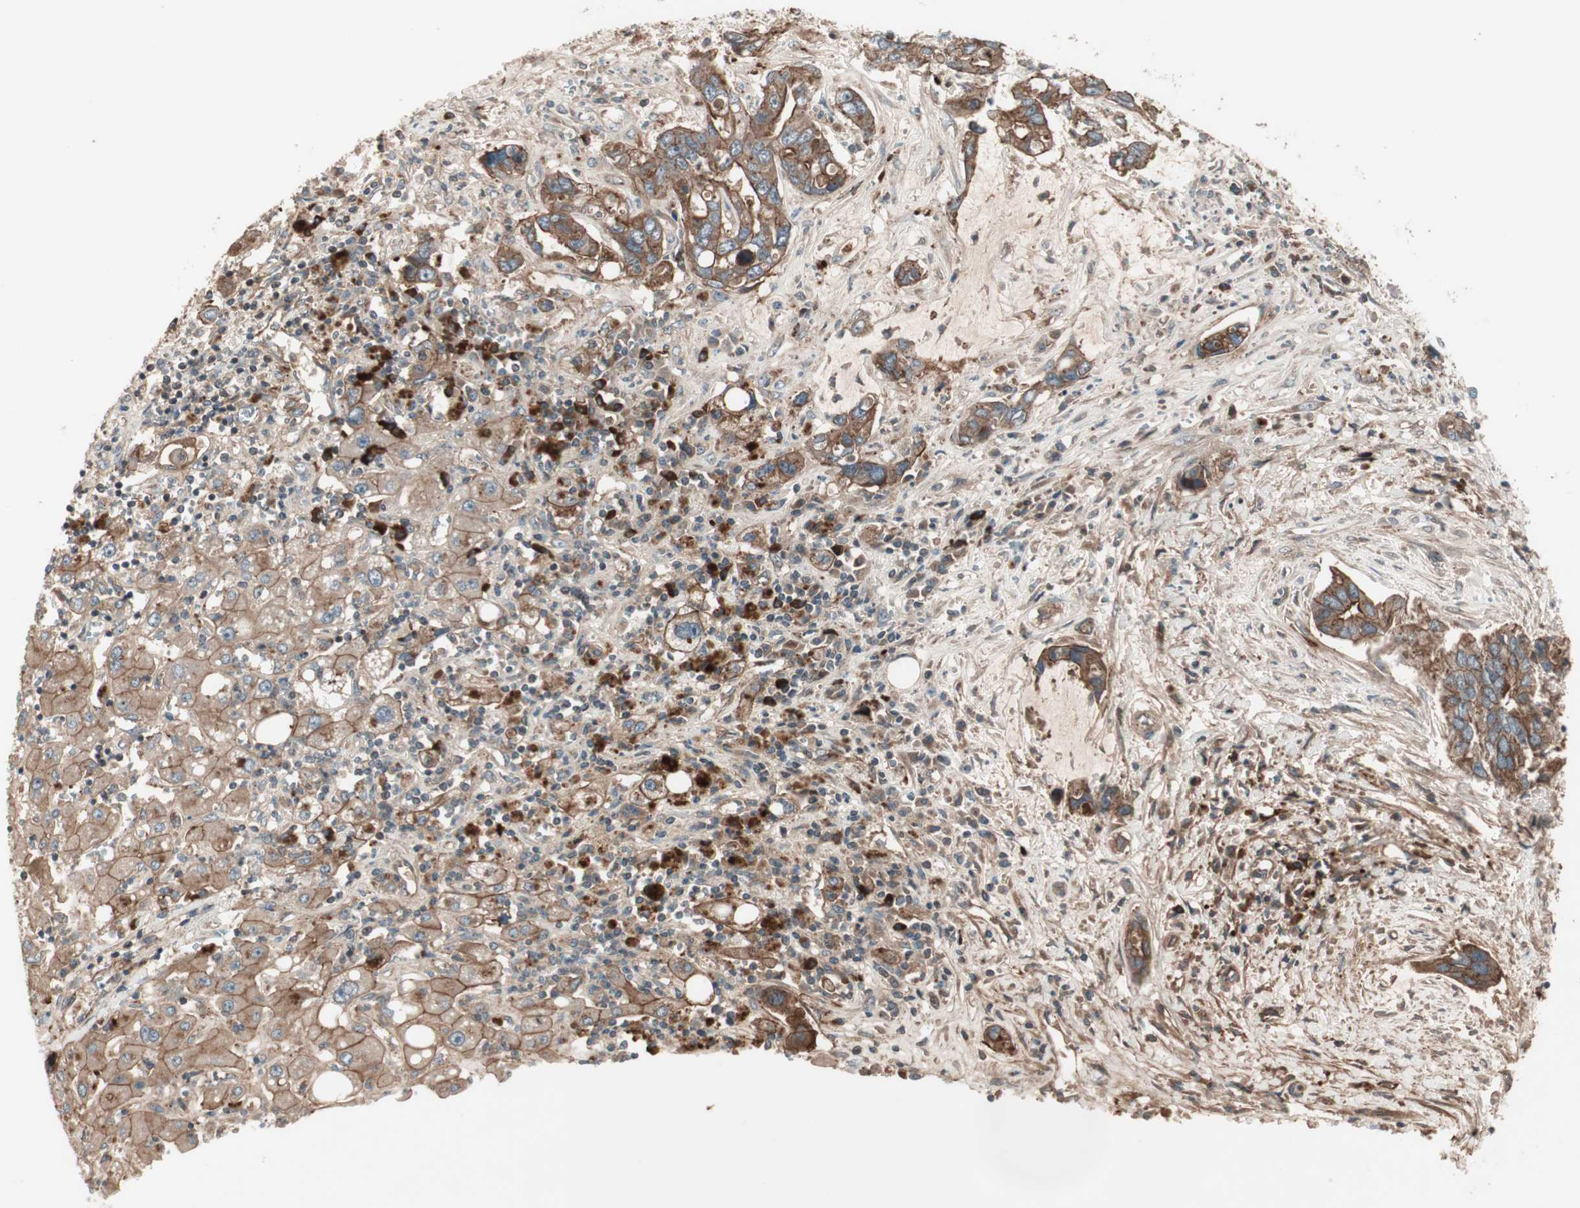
{"staining": {"intensity": "strong", "quantity": ">75%", "location": "cytoplasmic/membranous"}, "tissue": "liver cancer", "cell_type": "Tumor cells", "image_type": "cancer", "snomed": [{"axis": "morphology", "description": "Cholangiocarcinoma"}, {"axis": "topography", "description": "Liver"}], "caption": "IHC histopathology image of liver cancer stained for a protein (brown), which displays high levels of strong cytoplasmic/membranous expression in about >75% of tumor cells.", "gene": "TFPI", "patient": {"sex": "female", "age": 65}}